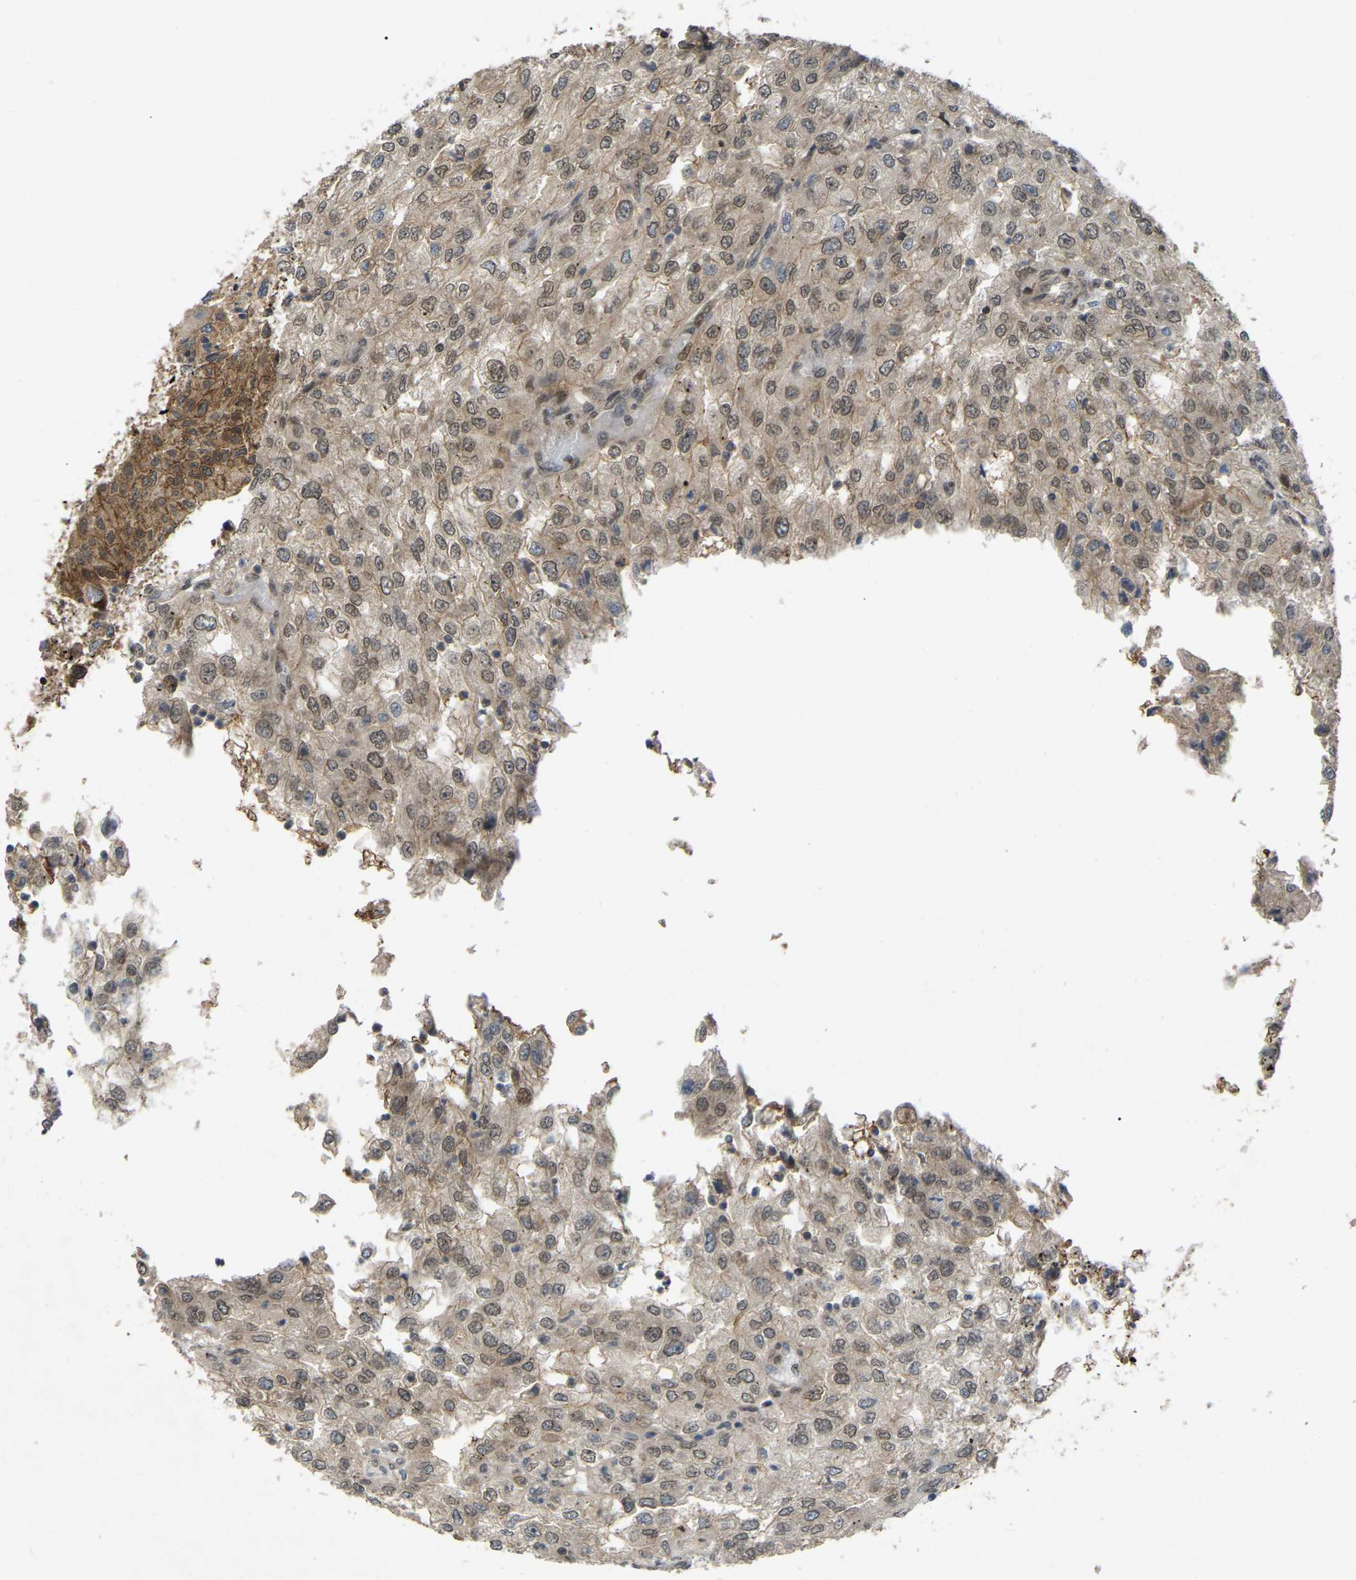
{"staining": {"intensity": "weak", "quantity": ">75%", "location": "cytoplasmic/membranous,nuclear"}, "tissue": "renal cancer", "cell_type": "Tumor cells", "image_type": "cancer", "snomed": [{"axis": "morphology", "description": "Adenocarcinoma, NOS"}, {"axis": "topography", "description": "Kidney"}], "caption": "Adenocarcinoma (renal) tissue exhibits weak cytoplasmic/membranous and nuclear staining in about >75% of tumor cells, visualized by immunohistochemistry.", "gene": "KIAA1549", "patient": {"sex": "female", "age": 54}}